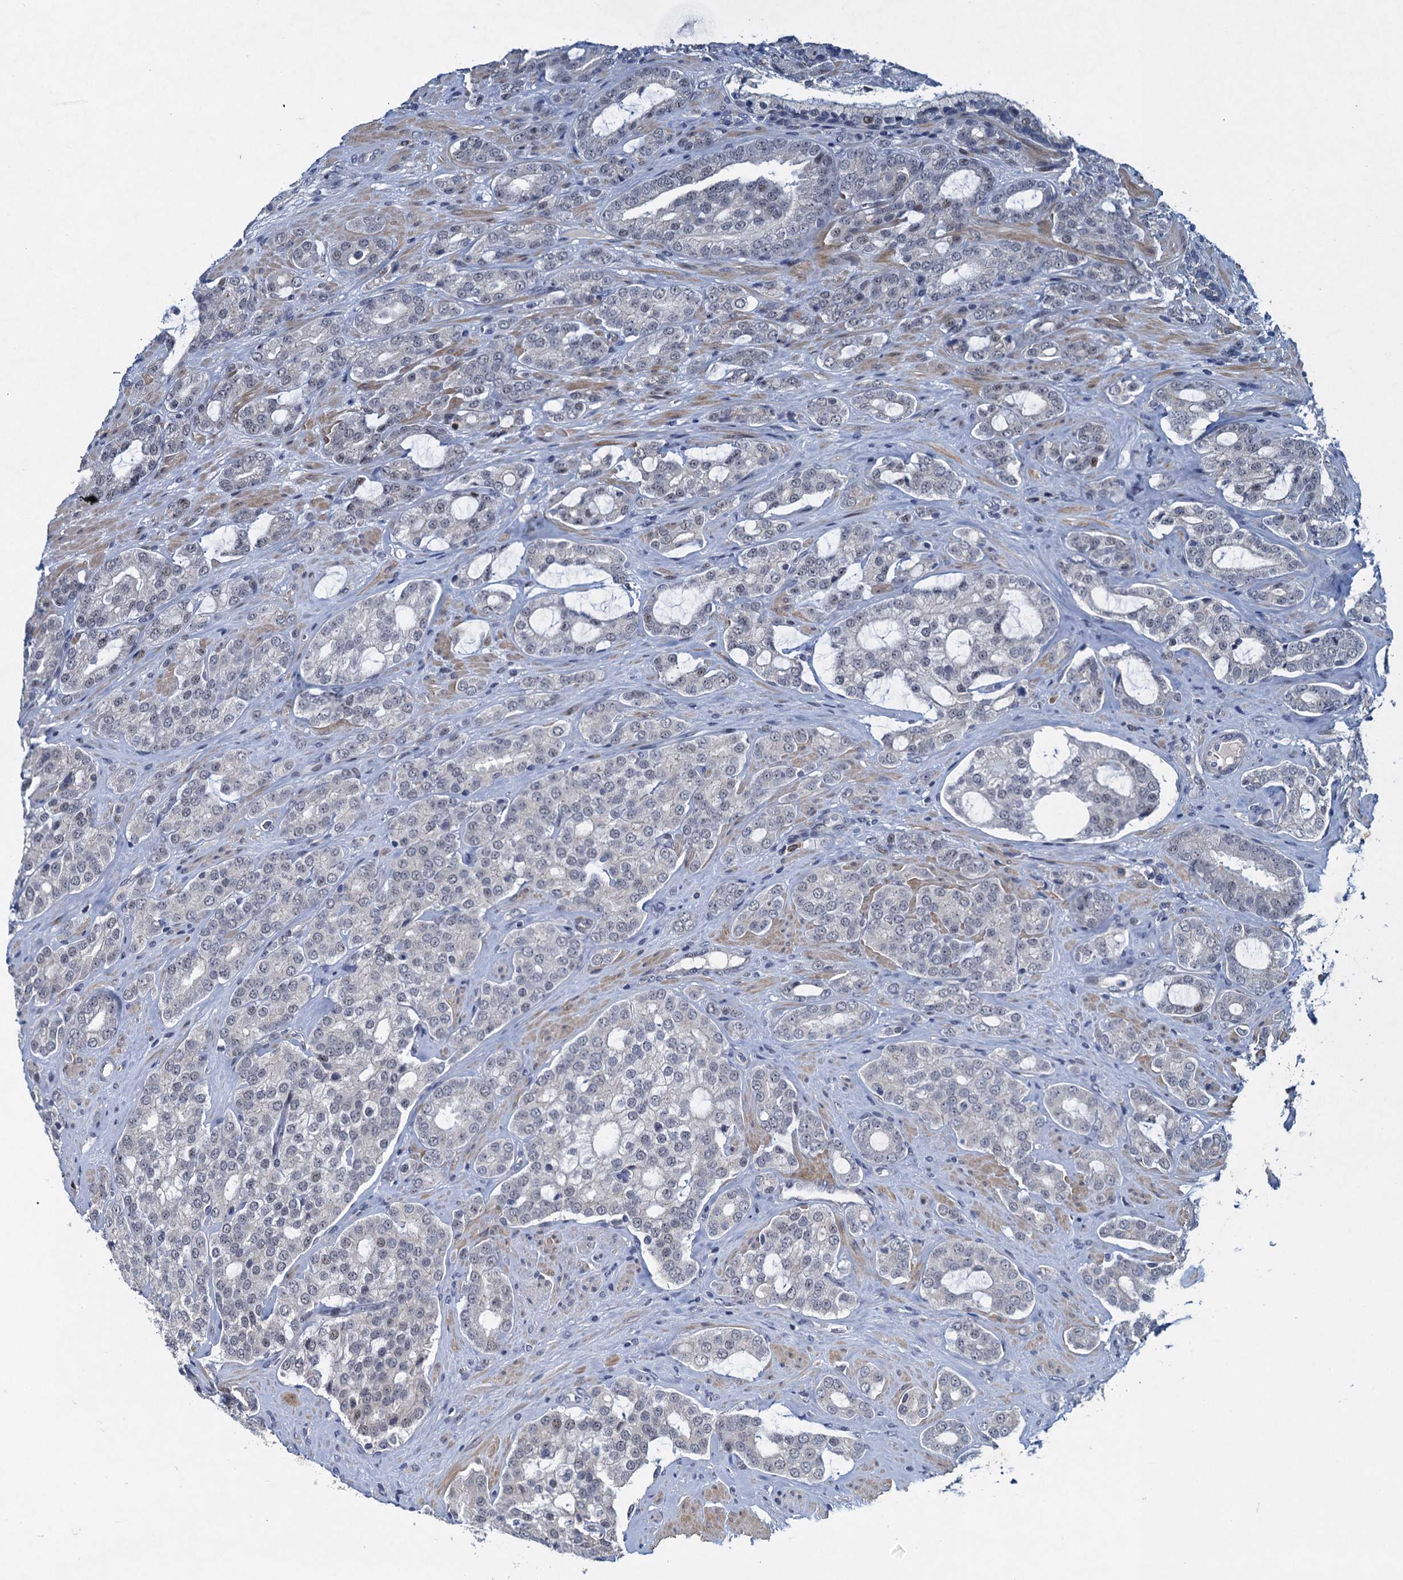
{"staining": {"intensity": "negative", "quantity": "none", "location": "none"}, "tissue": "prostate cancer", "cell_type": "Tumor cells", "image_type": "cancer", "snomed": [{"axis": "morphology", "description": "Adenocarcinoma, High grade"}, {"axis": "topography", "description": "Prostate"}], "caption": "This is a image of IHC staining of prostate cancer (high-grade adenocarcinoma), which shows no staining in tumor cells.", "gene": "ATOSA", "patient": {"sex": "male", "age": 63}}